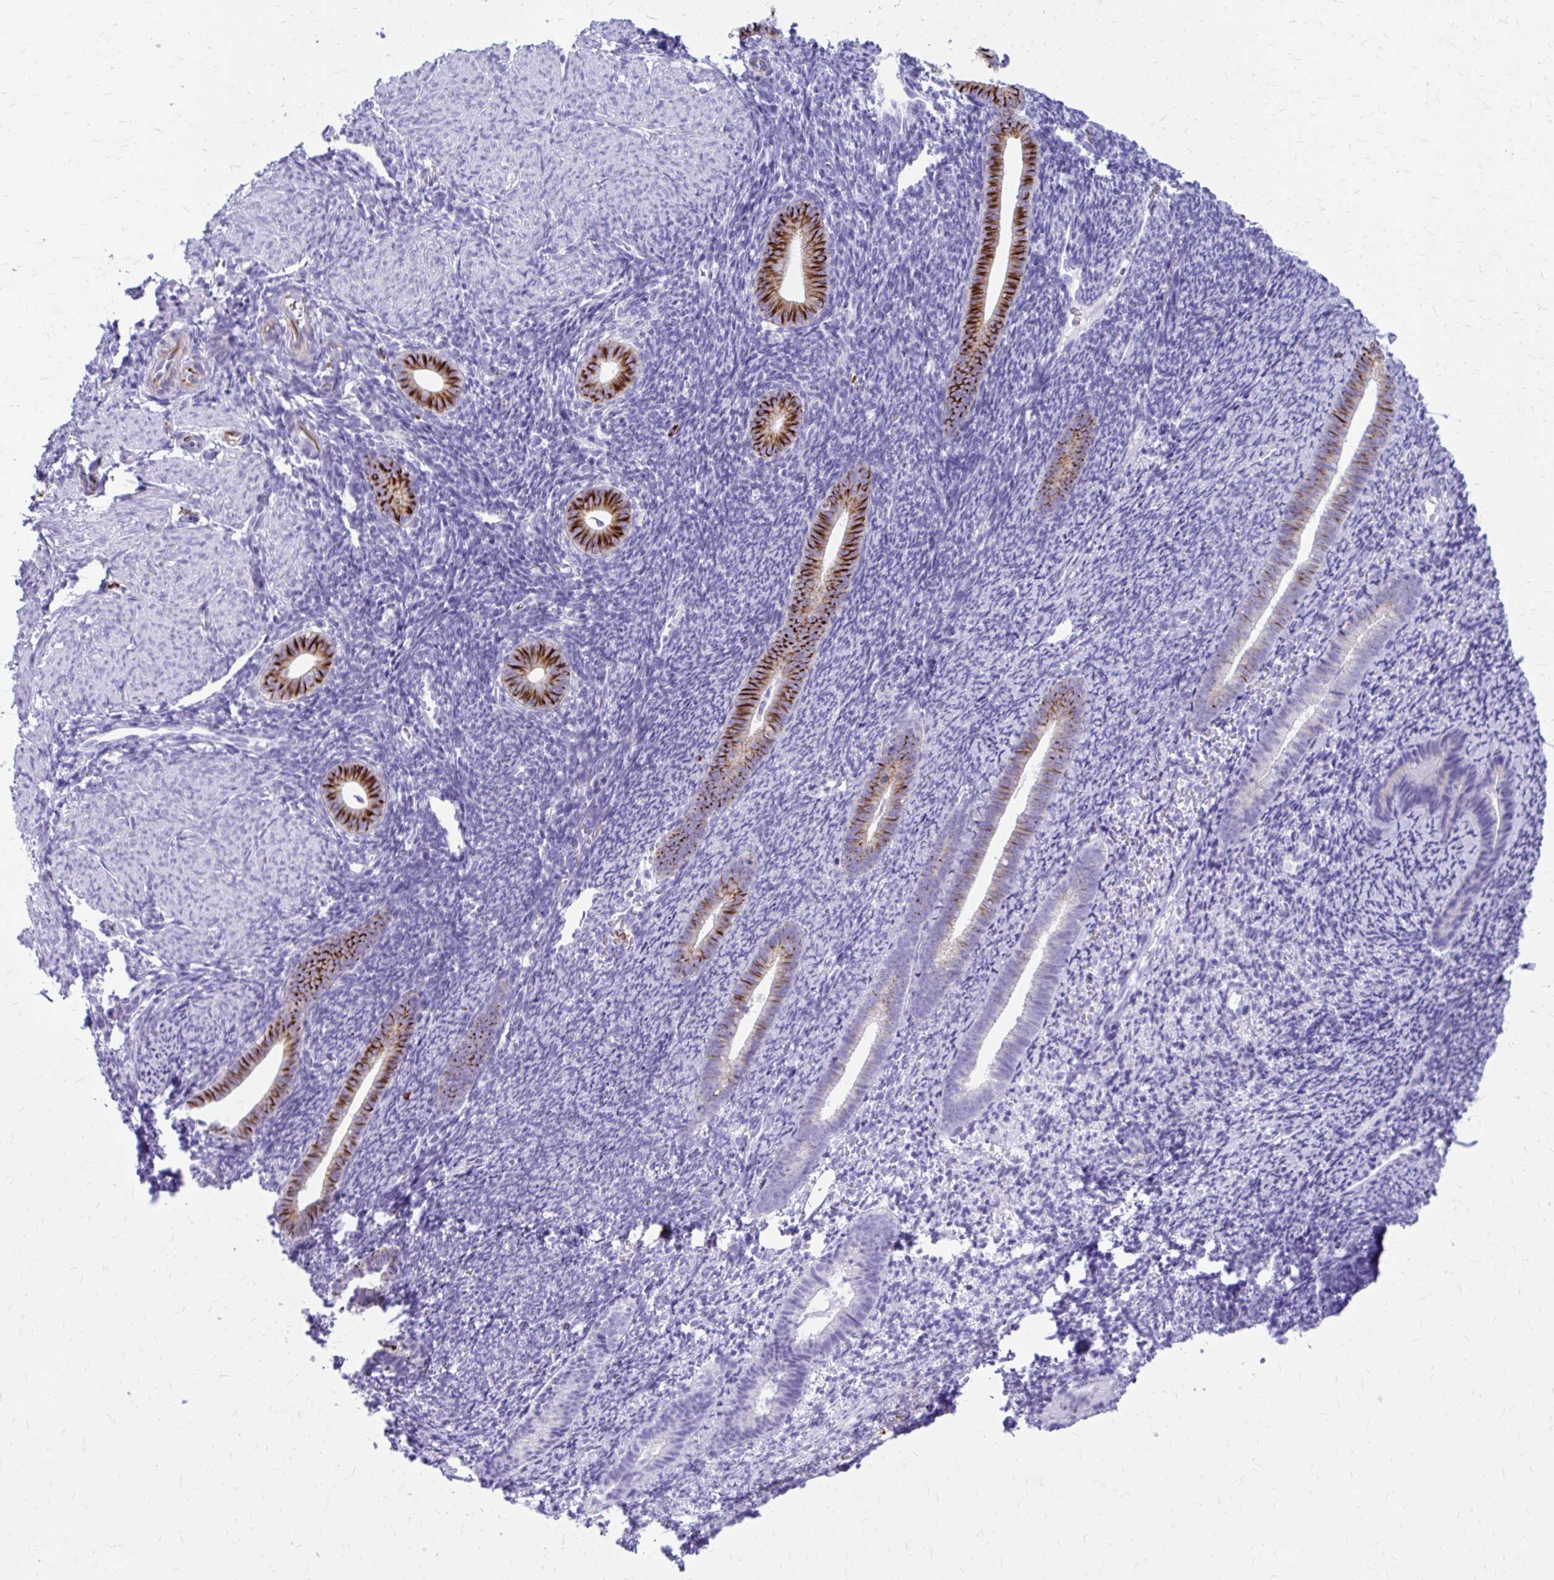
{"staining": {"intensity": "negative", "quantity": "none", "location": "none"}, "tissue": "endometrium", "cell_type": "Cells in endometrial stroma", "image_type": "normal", "snomed": [{"axis": "morphology", "description": "Normal tissue, NOS"}, {"axis": "topography", "description": "Endometrium"}], "caption": "High power microscopy micrograph of an immunohistochemistry image of unremarkable endometrium, revealing no significant positivity in cells in endometrial stroma.", "gene": "ZNF699", "patient": {"sex": "female", "age": 39}}